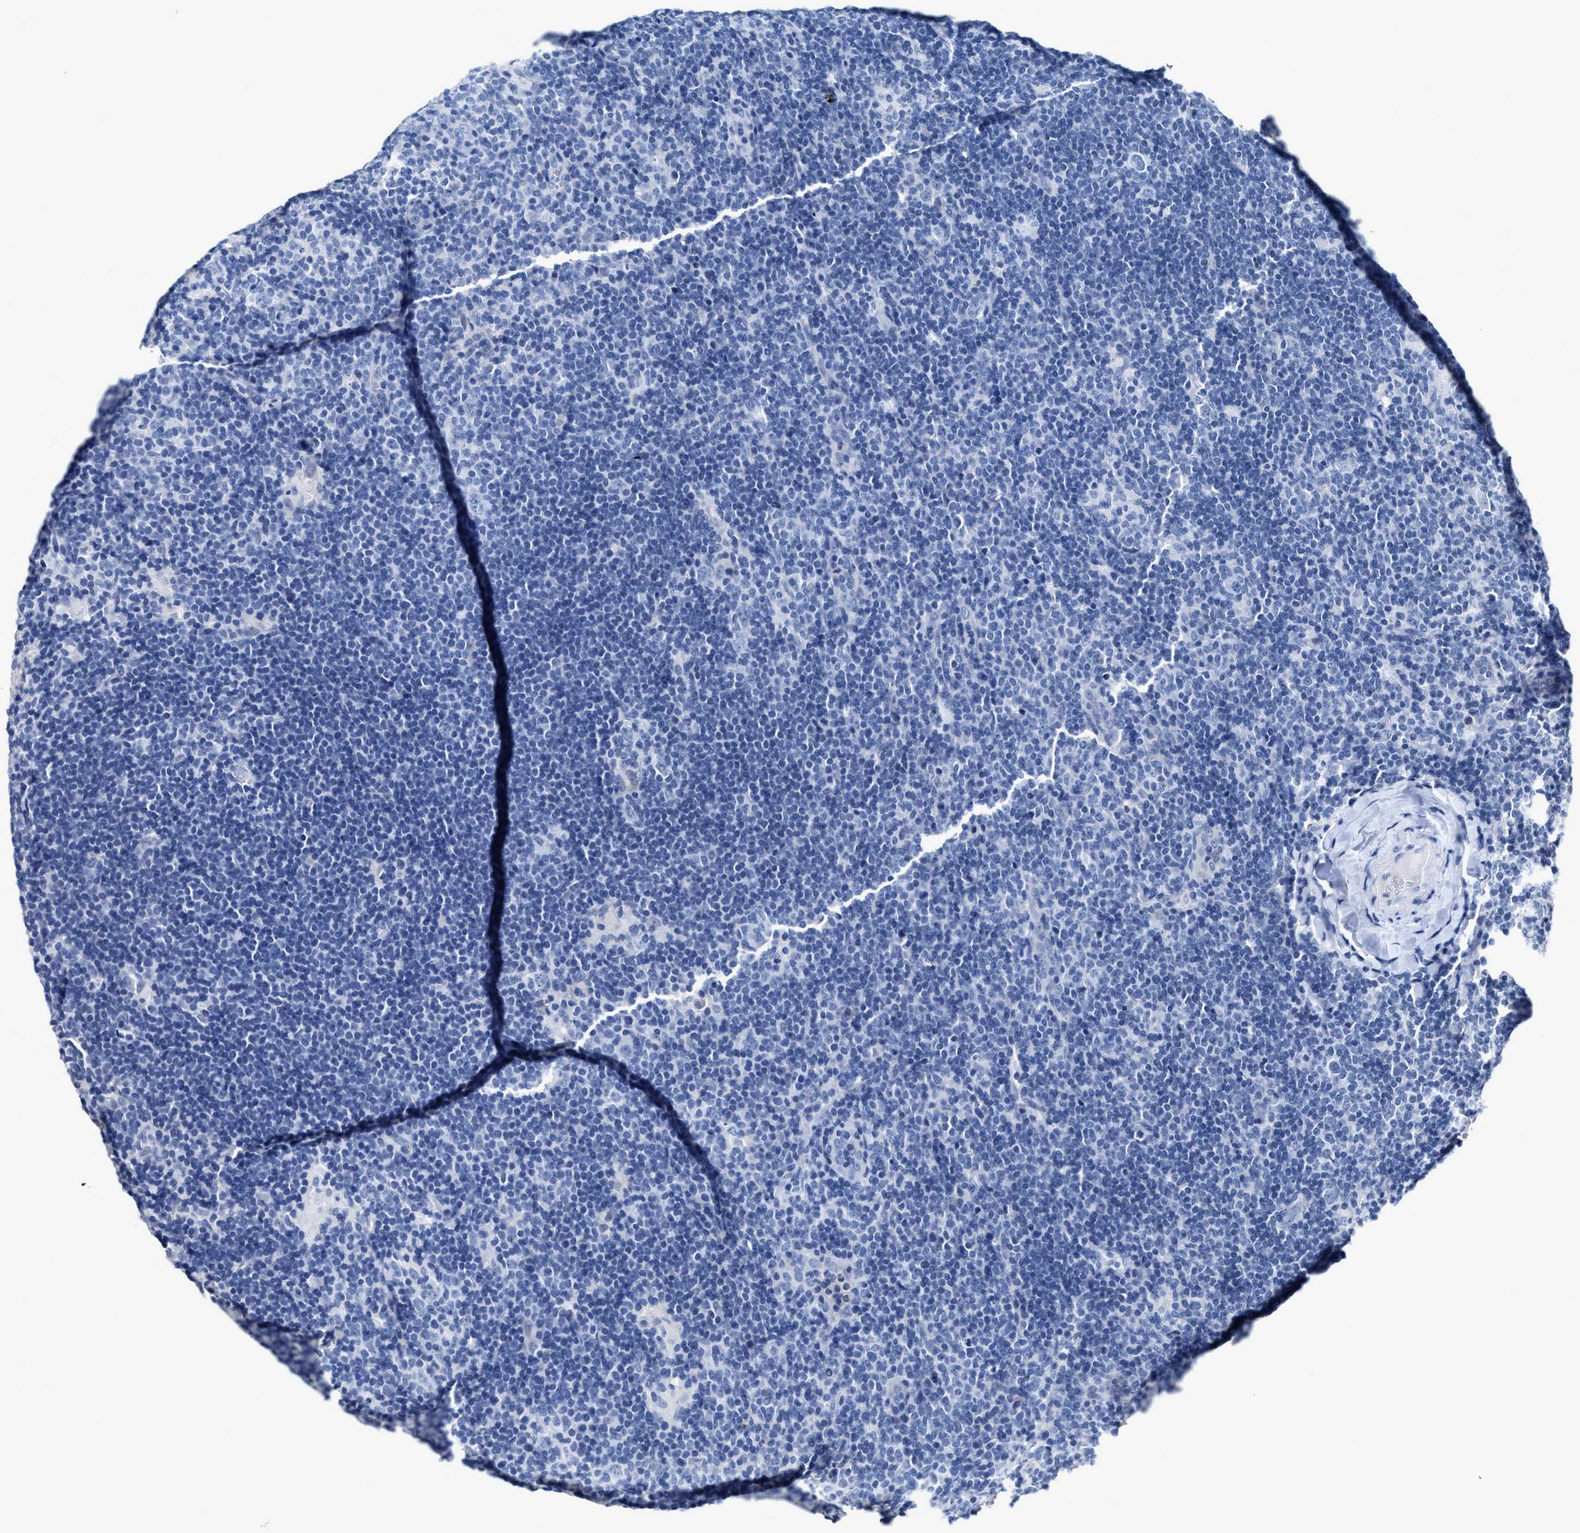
{"staining": {"intensity": "negative", "quantity": "none", "location": "none"}, "tissue": "lymphoma", "cell_type": "Tumor cells", "image_type": "cancer", "snomed": [{"axis": "morphology", "description": "Hodgkin's disease, NOS"}, {"axis": "topography", "description": "Lymph node"}], "caption": "Immunohistochemistry image of human lymphoma stained for a protein (brown), which exhibits no staining in tumor cells.", "gene": "CEACAM5", "patient": {"sex": "female", "age": 57}}